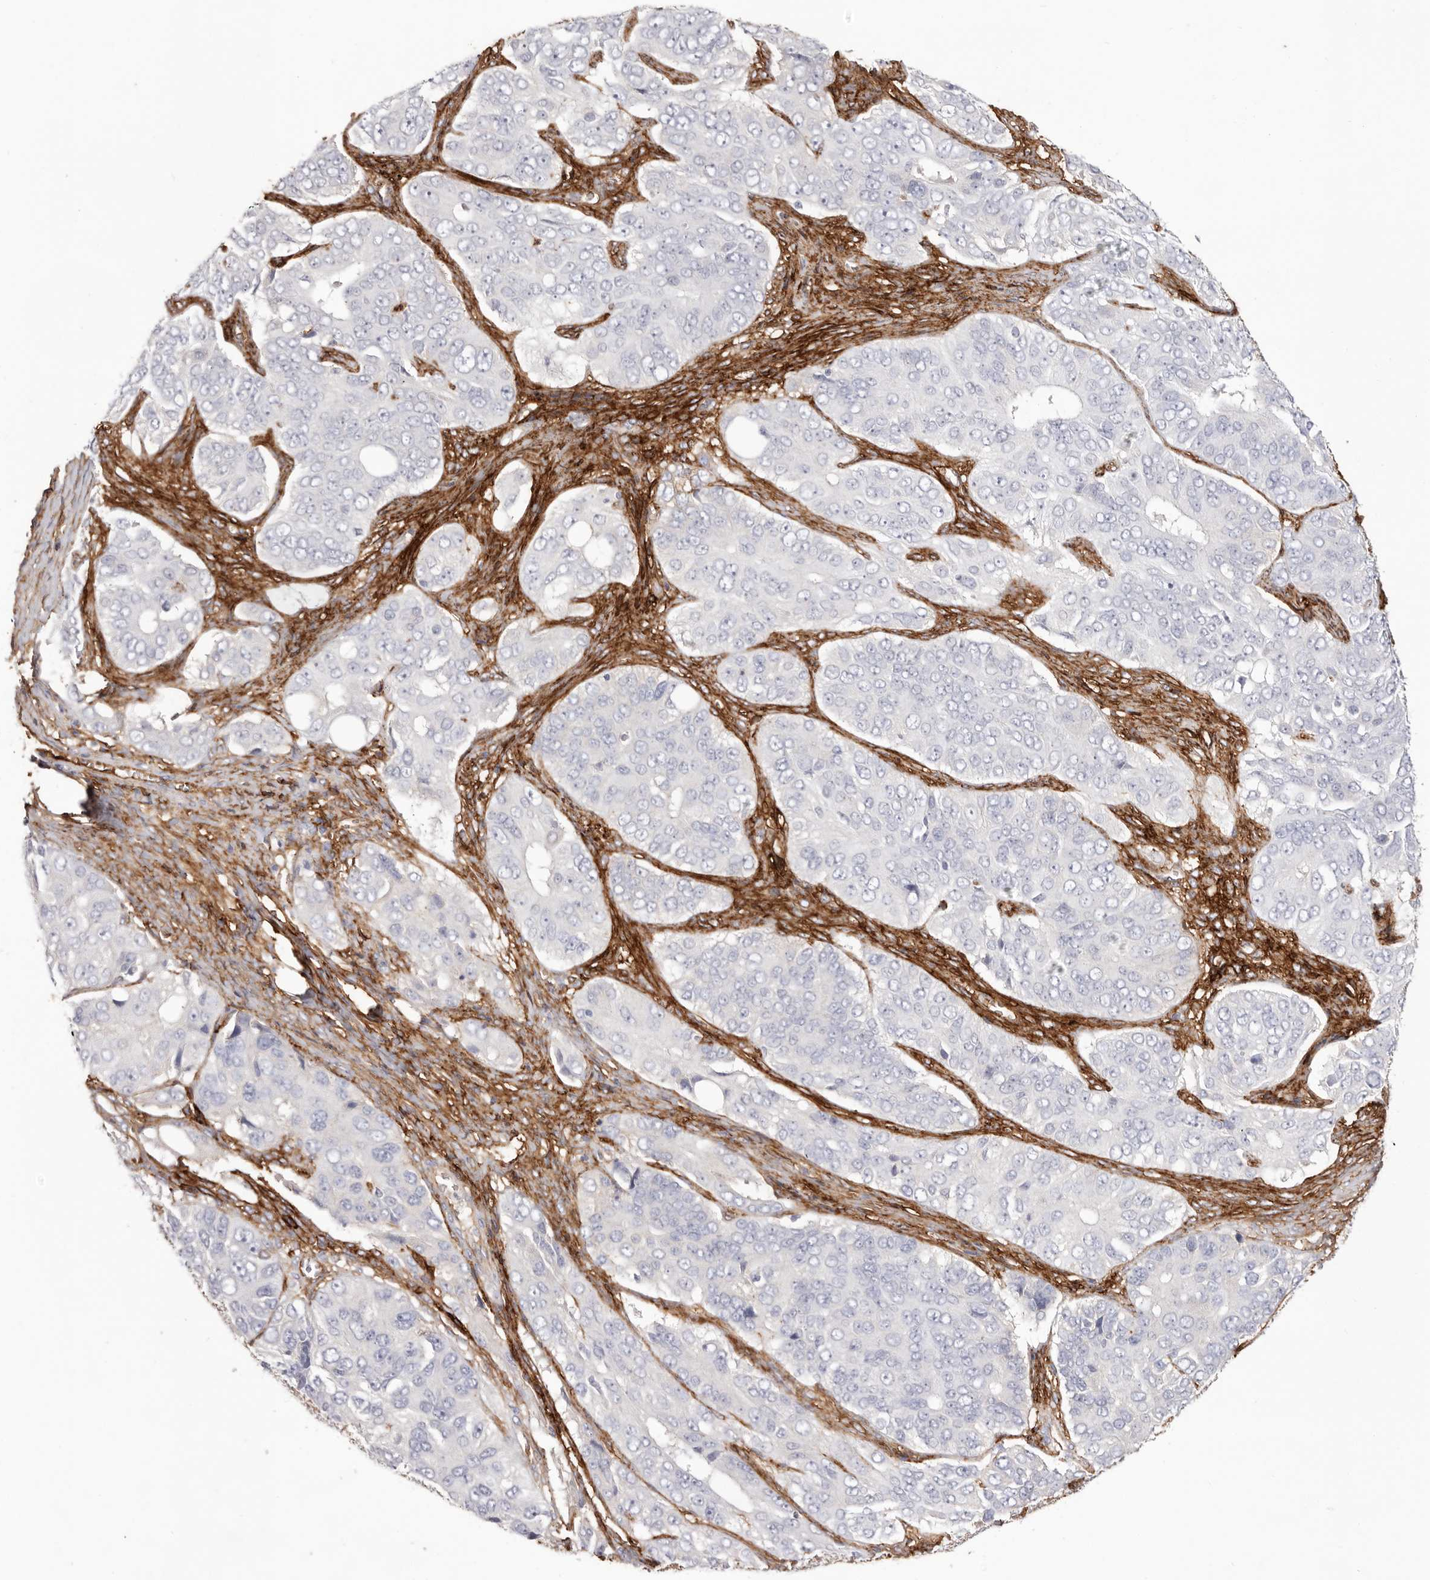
{"staining": {"intensity": "negative", "quantity": "none", "location": "none"}, "tissue": "ovarian cancer", "cell_type": "Tumor cells", "image_type": "cancer", "snomed": [{"axis": "morphology", "description": "Carcinoma, endometroid"}, {"axis": "topography", "description": "Ovary"}], "caption": "The photomicrograph demonstrates no significant staining in tumor cells of ovarian cancer. (DAB (3,3'-diaminobenzidine) IHC visualized using brightfield microscopy, high magnification).", "gene": "LRRC66", "patient": {"sex": "female", "age": 51}}